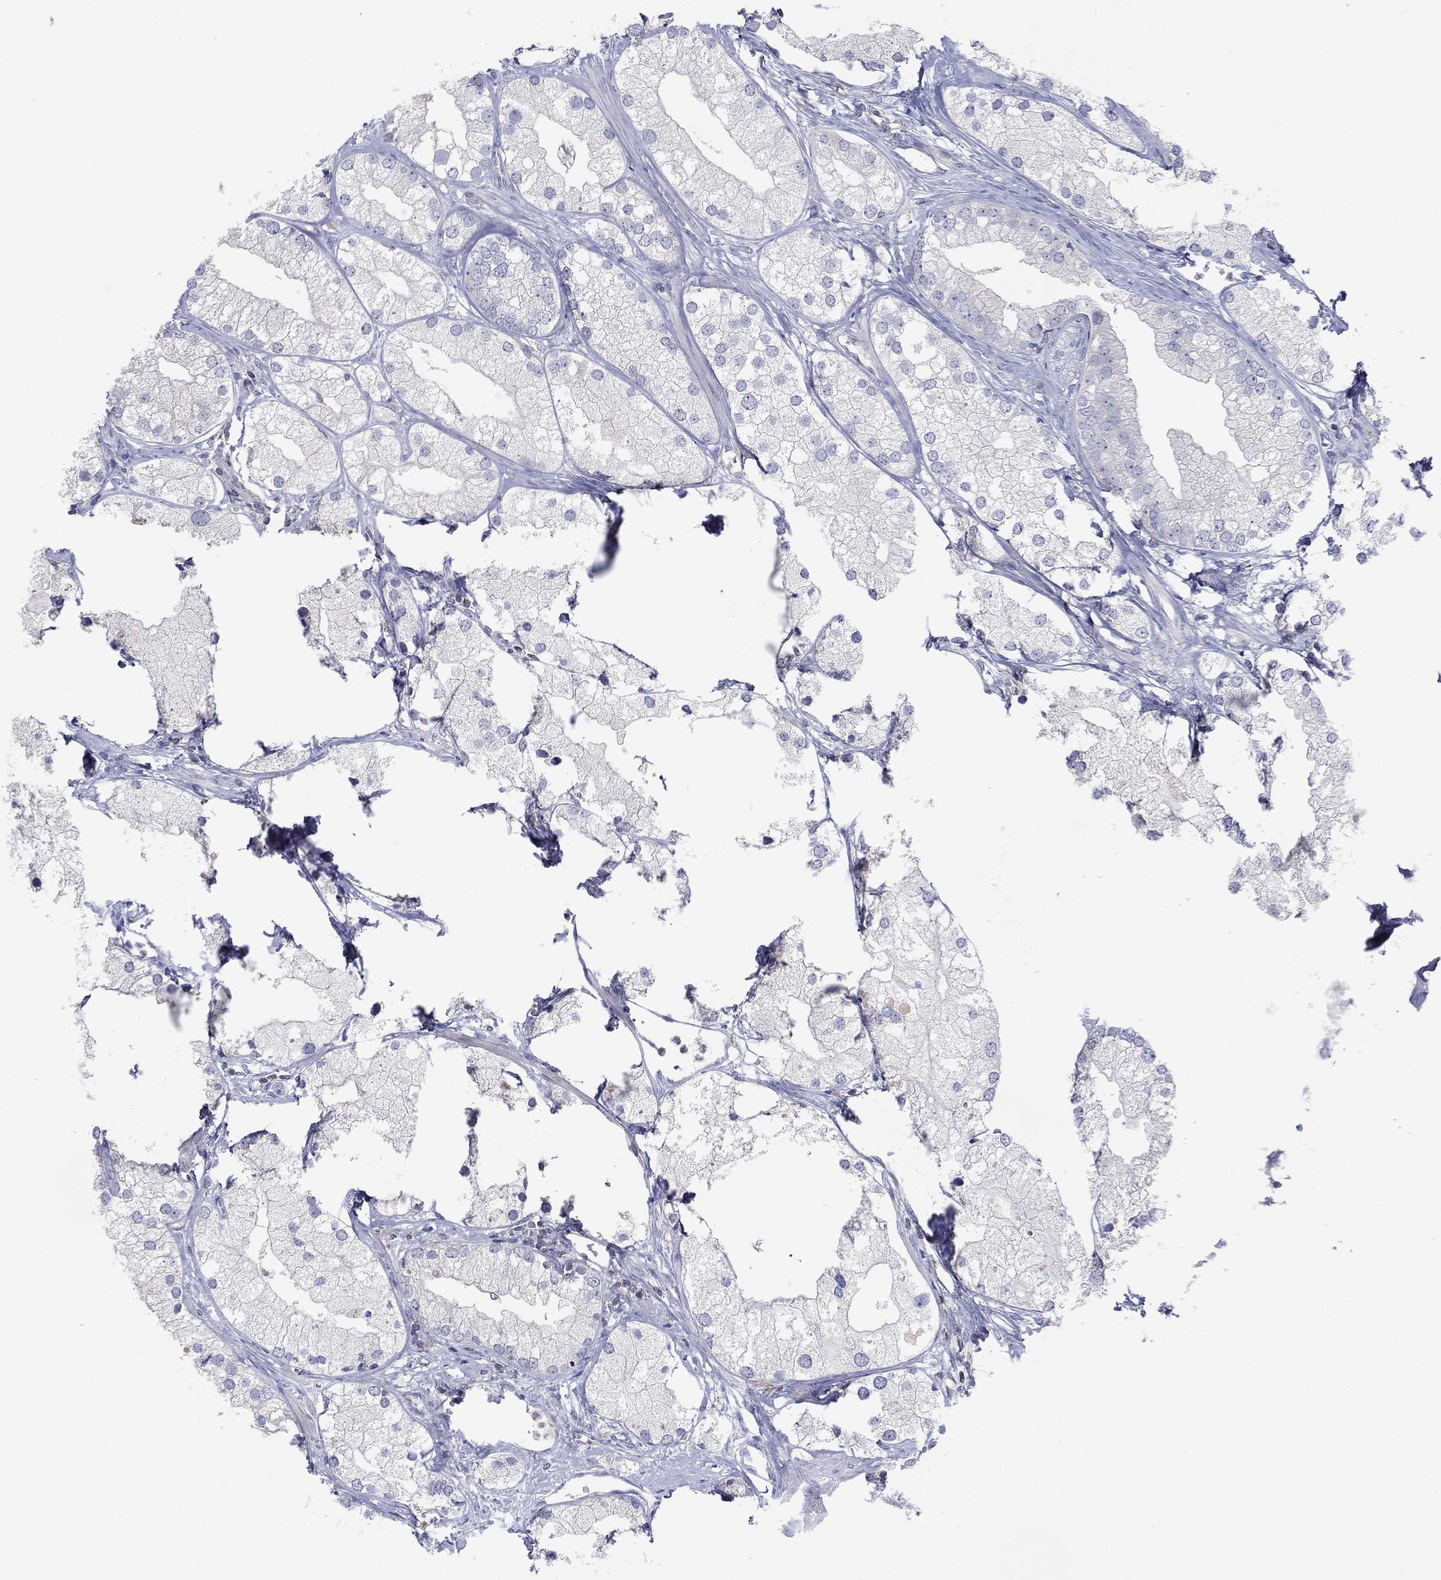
{"staining": {"intensity": "negative", "quantity": "none", "location": "none"}, "tissue": "prostate cancer", "cell_type": "Tumor cells", "image_type": "cancer", "snomed": [{"axis": "morphology", "description": "Adenocarcinoma, NOS"}, {"axis": "topography", "description": "Prostate and seminal vesicle, NOS"}, {"axis": "topography", "description": "Prostate"}], "caption": "A high-resolution histopathology image shows immunohistochemistry staining of prostate cancer (adenocarcinoma), which demonstrates no significant positivity in tumor cells.", "gene": "PVR", "patient": {"sex": "male", "age": 79}}